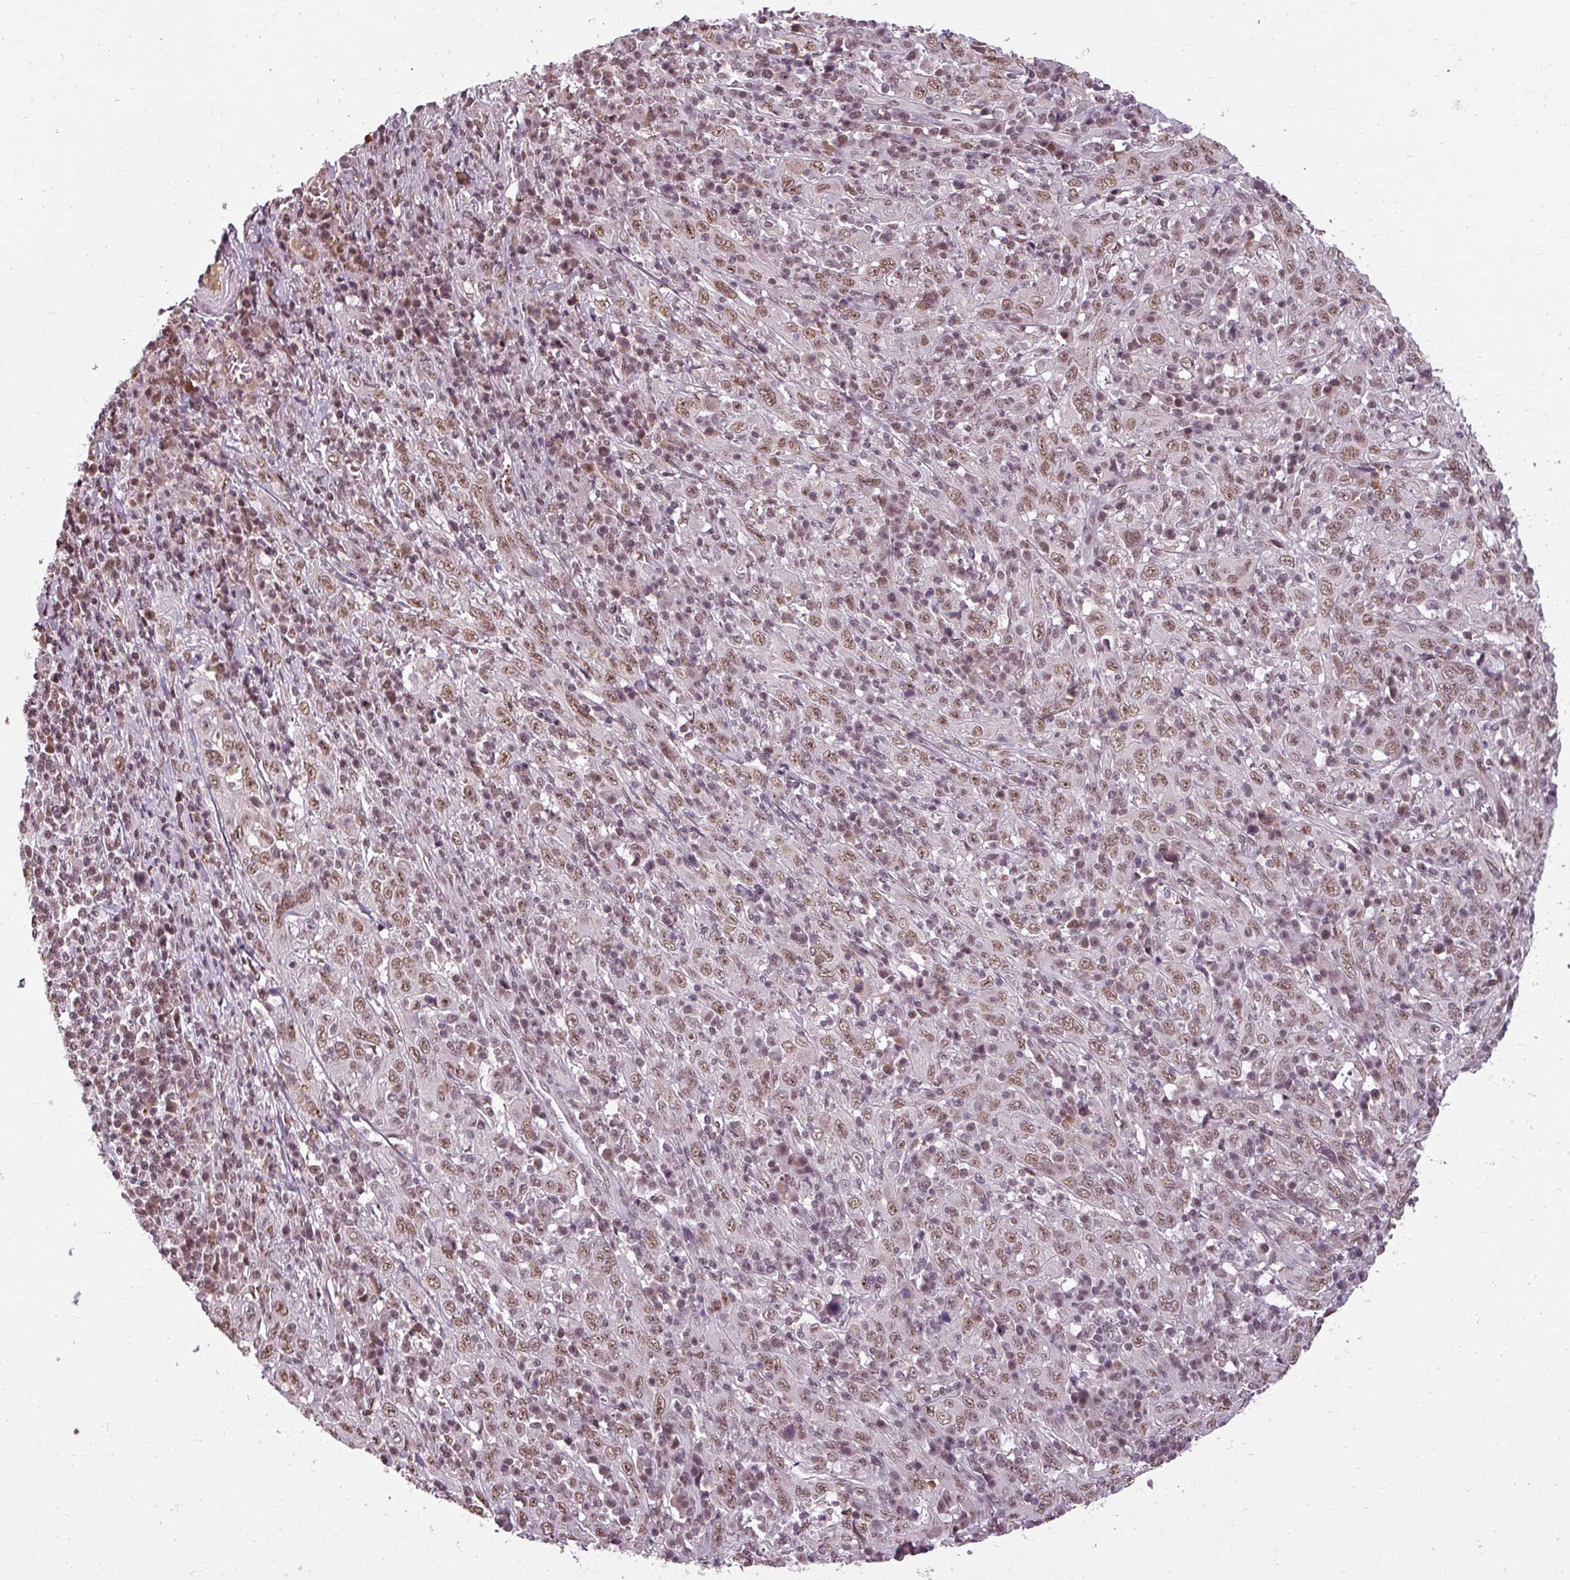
{"staining": {"intensity": "moderate", "quantity": ">75%", "location": "nuclear"}, "tissue": "cervical cancer", "cell_type": "Tumor cells", "image_type": "cancer", "snomed": [{"axis": "morphology", "description": "Squamous cell carcinoma, NOS"}, {"axis": "topography", "description": "Cervix"}], "caption": "Moderate nuclear staining is present in about >75% of tumor cells in cervical cancer (squamous cell carcinoma).", "gene": "BCAS3", "patient": {"sex": "female", "age": 46}}